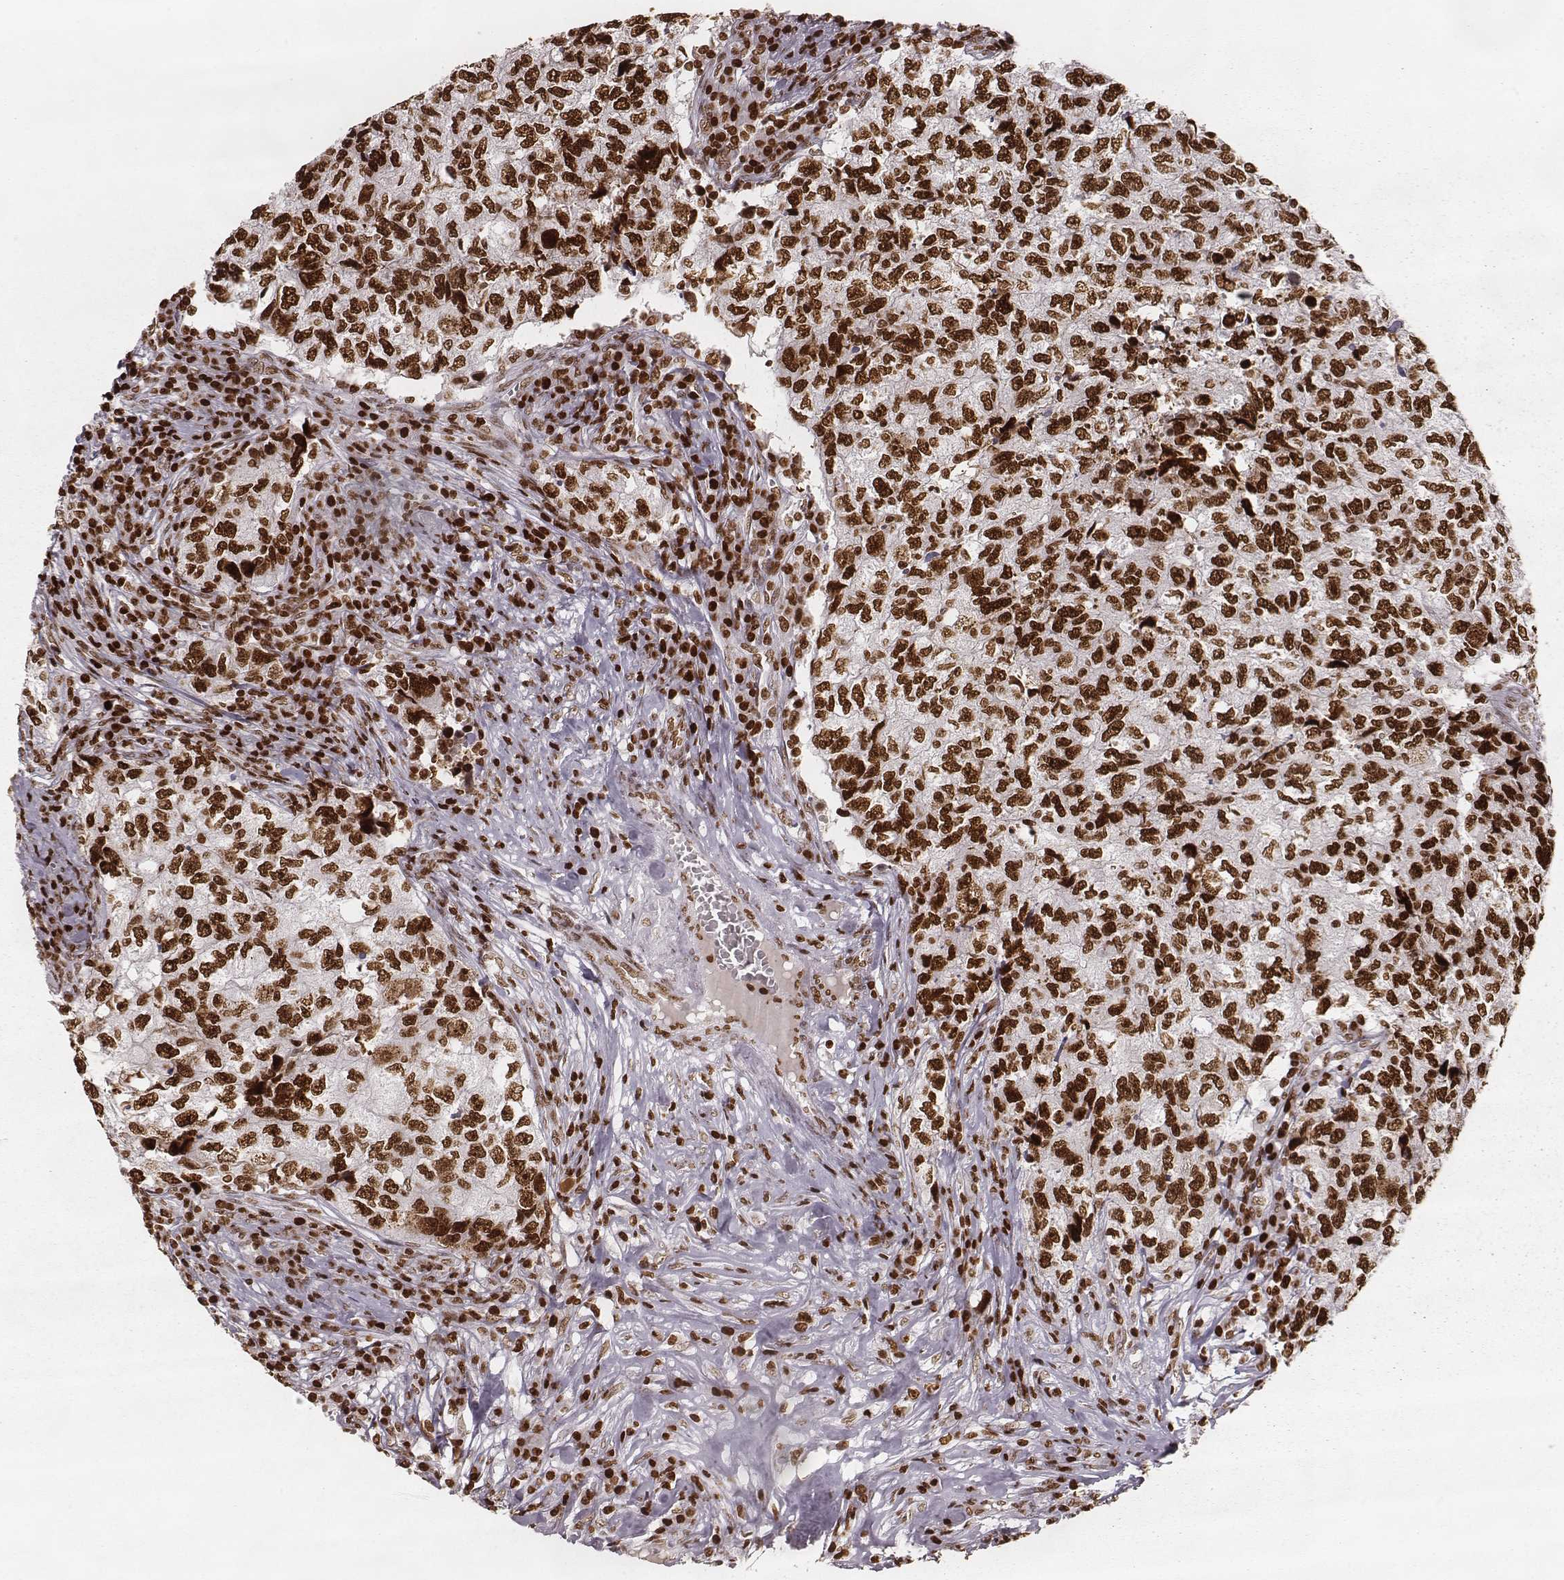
{"staining": {"intensity": "strong", "quantity": ">75%", "location": "nuclear"}, "tissue": "breast cancer", "cell_type": "Tumor cells", "image_type": "cancer", "snomed": [{"axis": "morphology", "description": "Duct carcinoma"}, {"axis": "topography", "description": "Breast"}], "caption": "Immunohistochemistry photomicrograph of neoplastic tissue: breast cancer (infiltrating ductal carcinoma) stained using immunohistochemistry (IHC) displays high levels of strong protein expression localized specifically in the nuclear of tumor cells, appearing as a nuclear brown color.", "gene": "PARP1", "patient": {"sex": "female", "age": 30}}